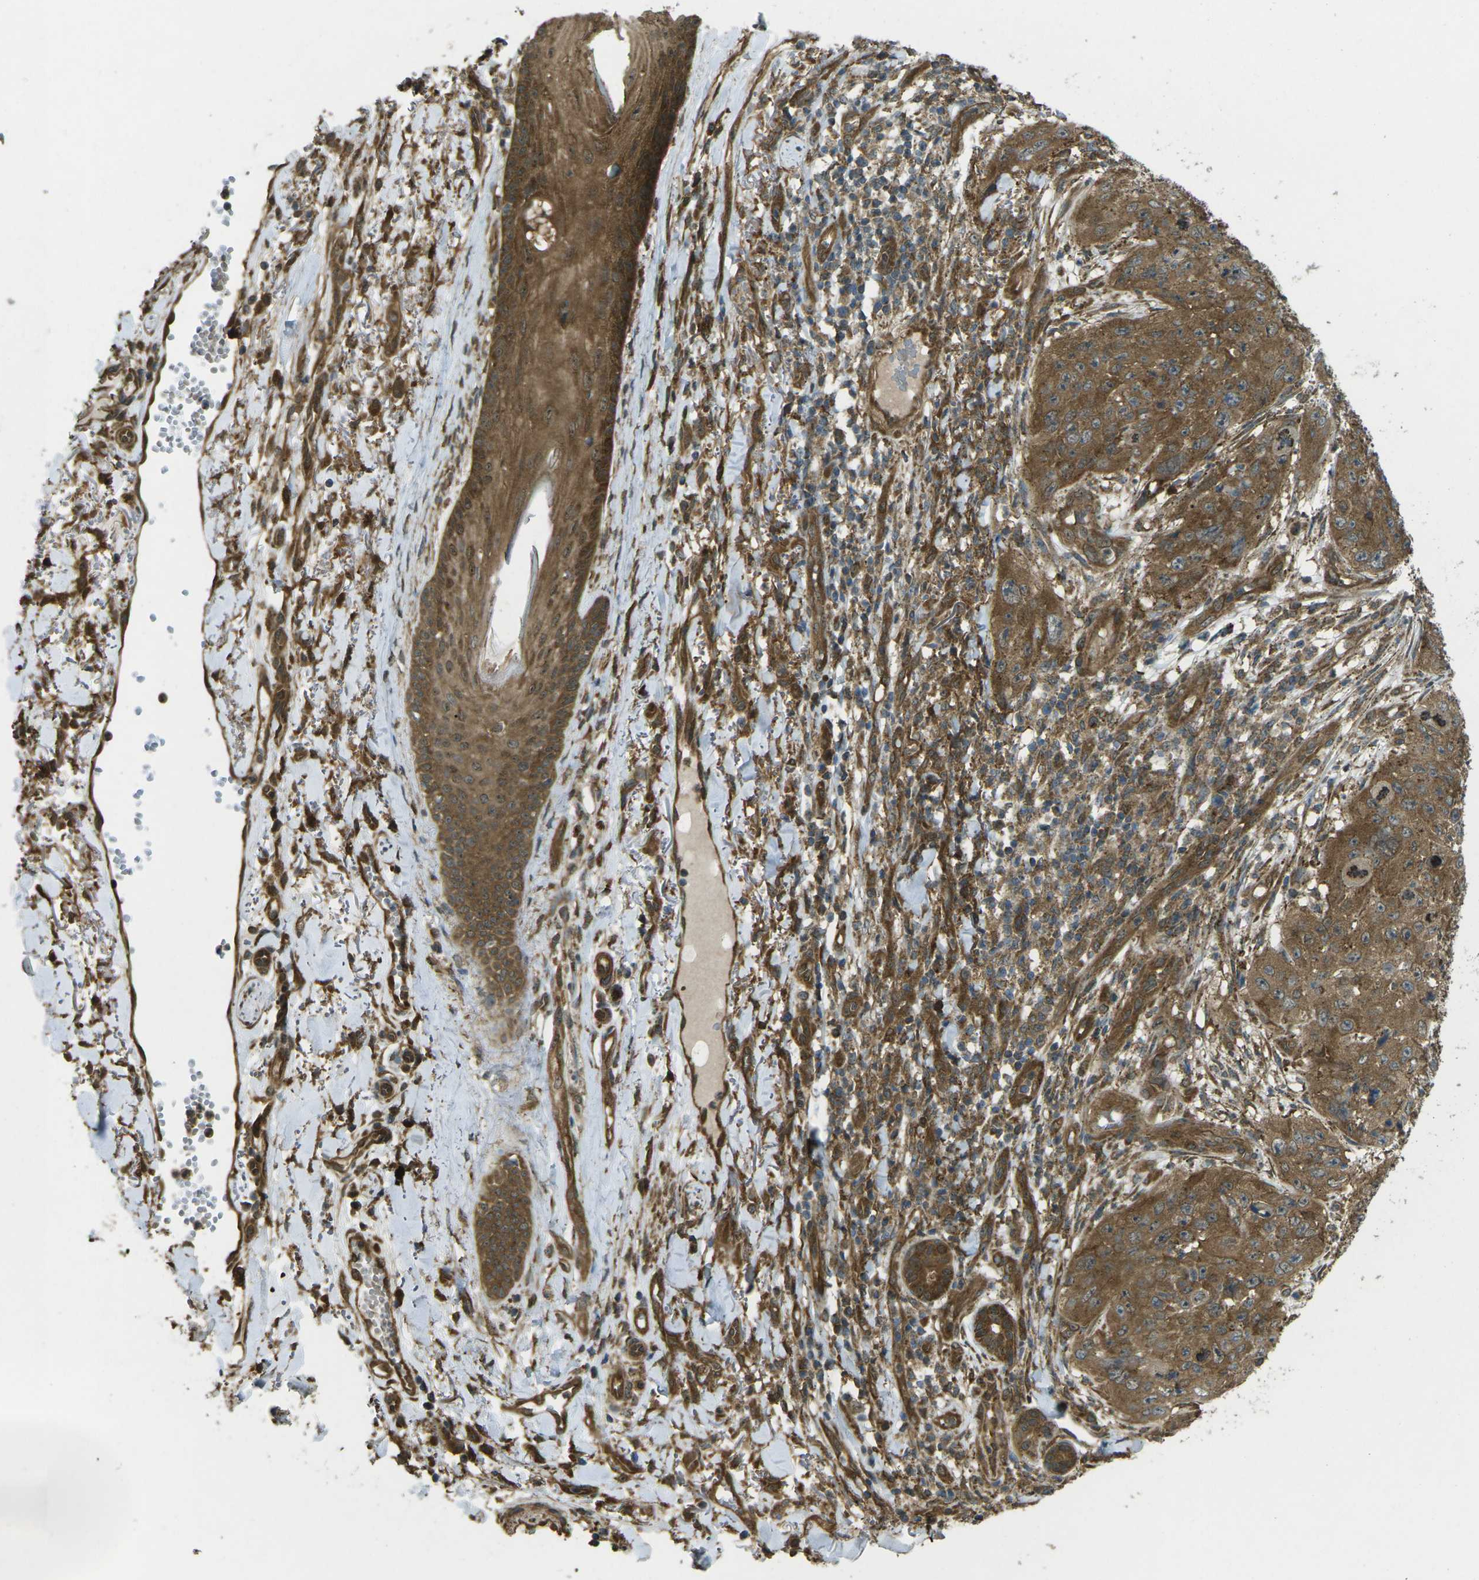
{"staining": {"intensity": "strong", "quantity": ">75%", "location": "cytoplasmic/membranous"}, "tissue": "skin cancer", "cell_type": "Tumor cells", "image_type": "cancer", "snomed": [{"axis": "morphology", "description": "Squamous cell carcinoma, NOS"}, {"axis": "topography", "description": "Skin"}], "caption": "Human skin cancer (squamous cell carcinoma) stained with a brown dye displays strong cytoplasmic/membranous positive staining in approximately >75% of tumor cells.", "gene": "CHMP3", "patient": {"sex": "female", "age": 80}}